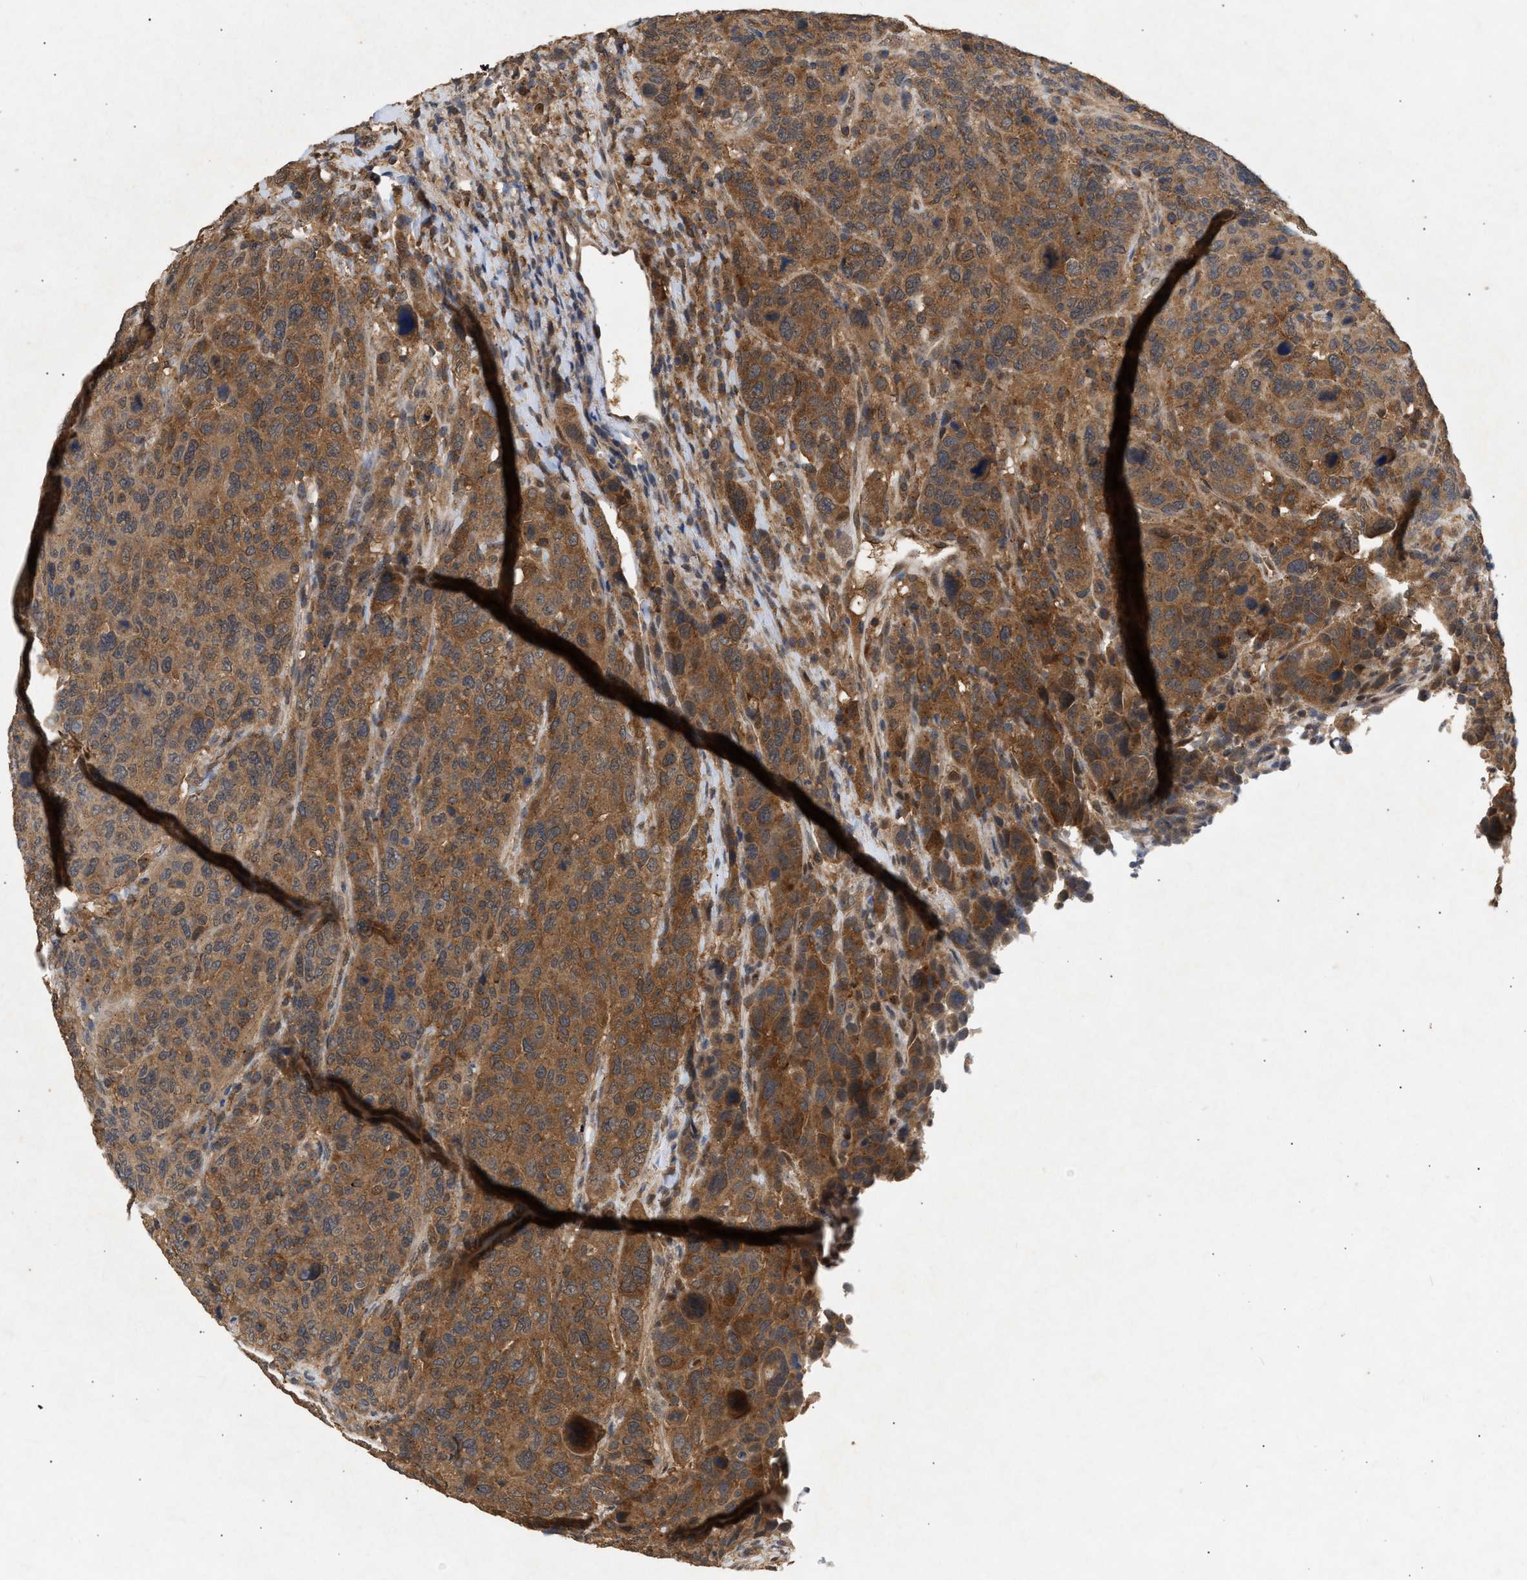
{"staining": {"intensity": "moderate", "quantity": ">75%", "location": "cytoplasmic/membranous"}, "tissue": "breast cancer", "cell_type": "Tumor cells", "image_type": "cancer", "snomed": [{"axis": "morphology", "description": "Duct carcinoma"}, {"axis": "topography", "description": "Breast"}], "caption": "Immunohistochemical staining of breast cancer (intraductal carcinoma) exhibits medium levels of moderate cytoplasmic/membranous staining in approximately >75% of tumor cells. The staining is performed using DAB (3,3'-diaminobenzidine) brown chromogen to label protein expression. The nuclei are counter-stained blue using hematoxylin.", "gene": "FITM1", "patient": {"sex": "female", "age": 37}}